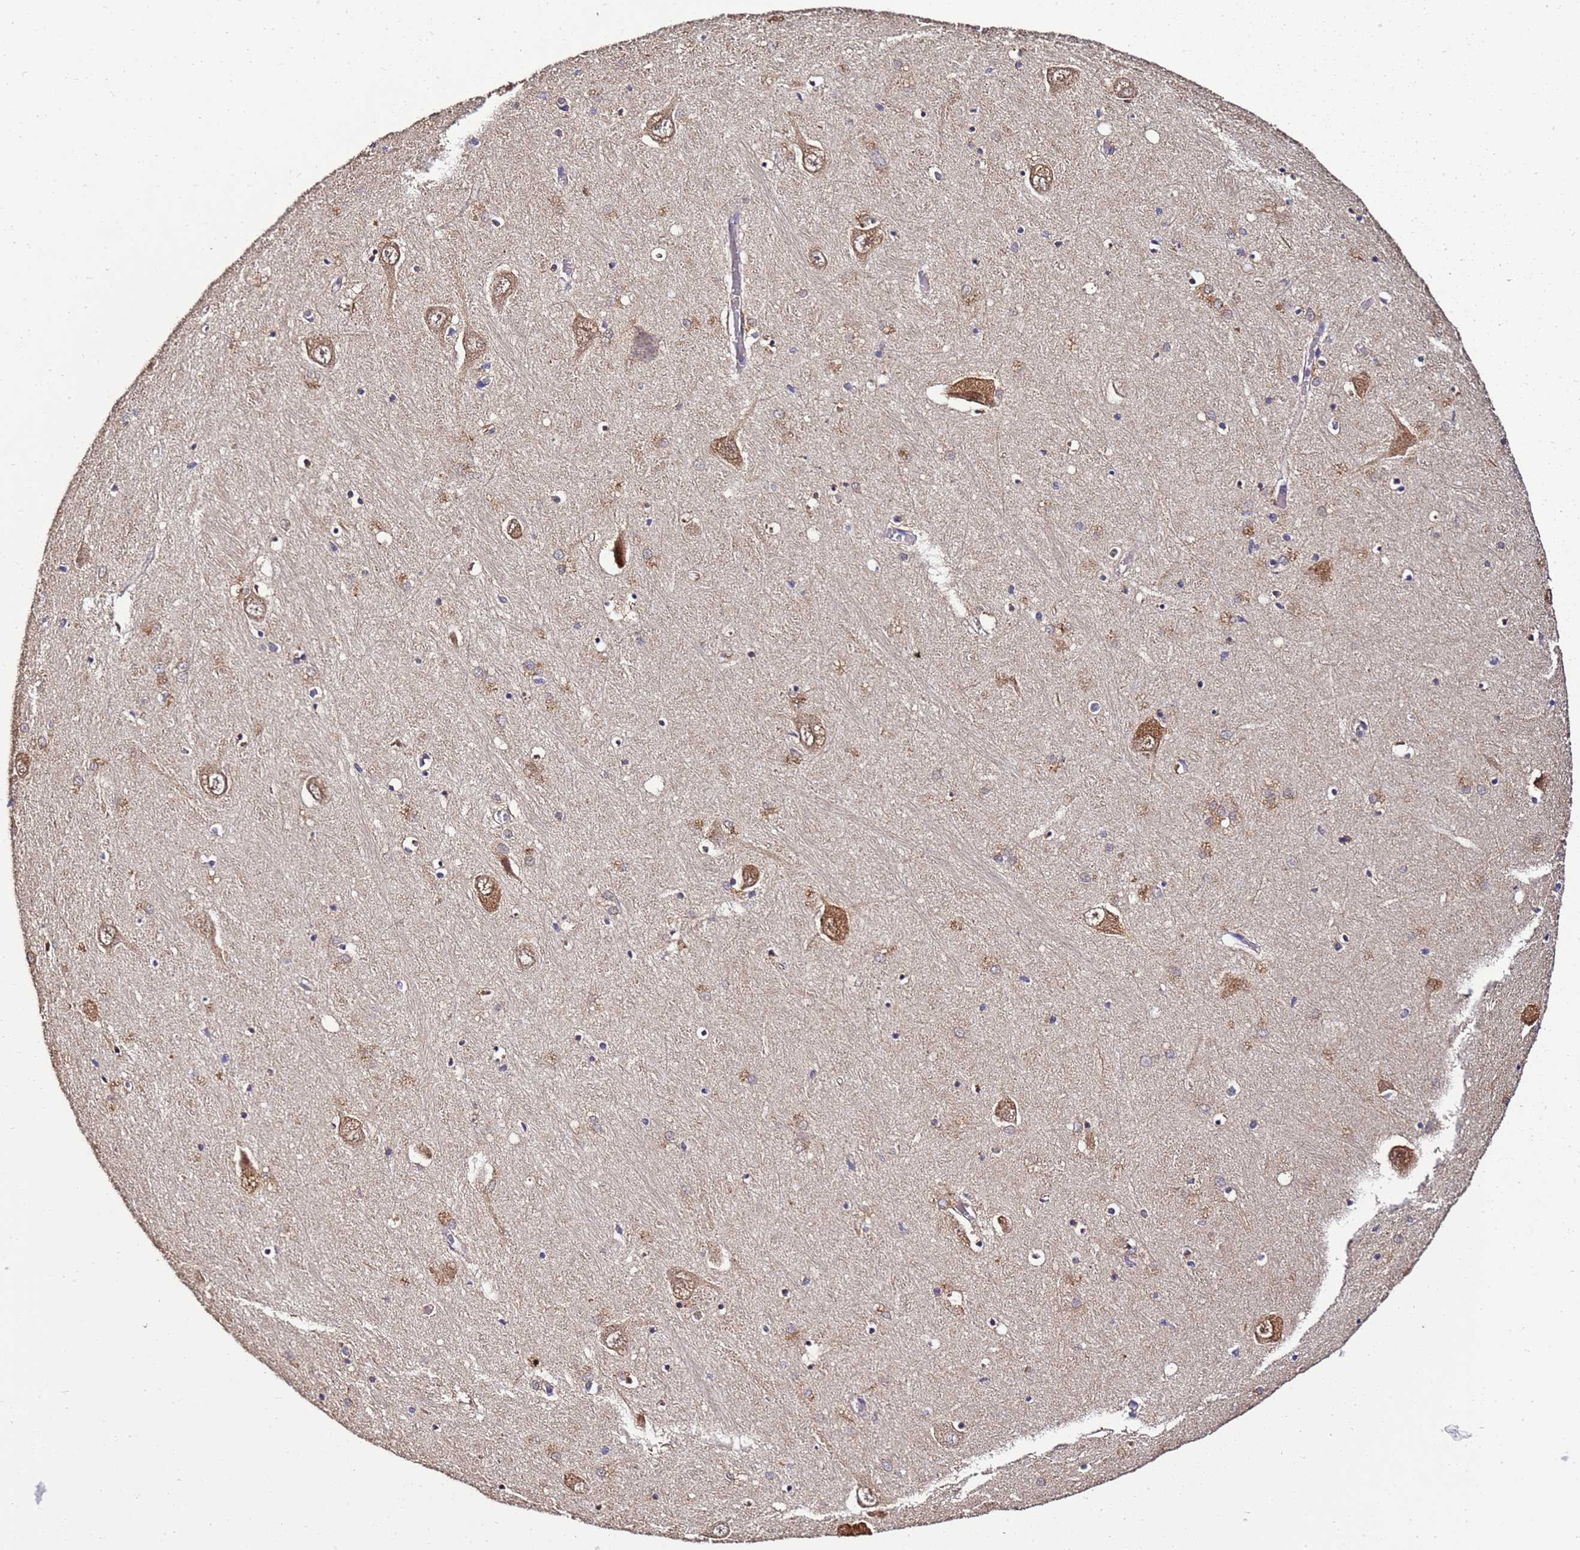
{"staining": {"intensity": "weak", "quantity": "<25%", "location": "cytoplasmic/membranous"}, "tissue": "hippocampus", "cell_type": "Glial cells", "image_type": "normal", "snomed": [{"axis": "morphology", "description": "Normal tissue, NOS"}, {"axis": "topography", "description": "Hippocampus"}], "caption": "The immunohistochemistry image has no significant expression in glial cells of hippocampus.", "gene": "ENOPH1", "patient": {"sex": "male", "age": 70}}